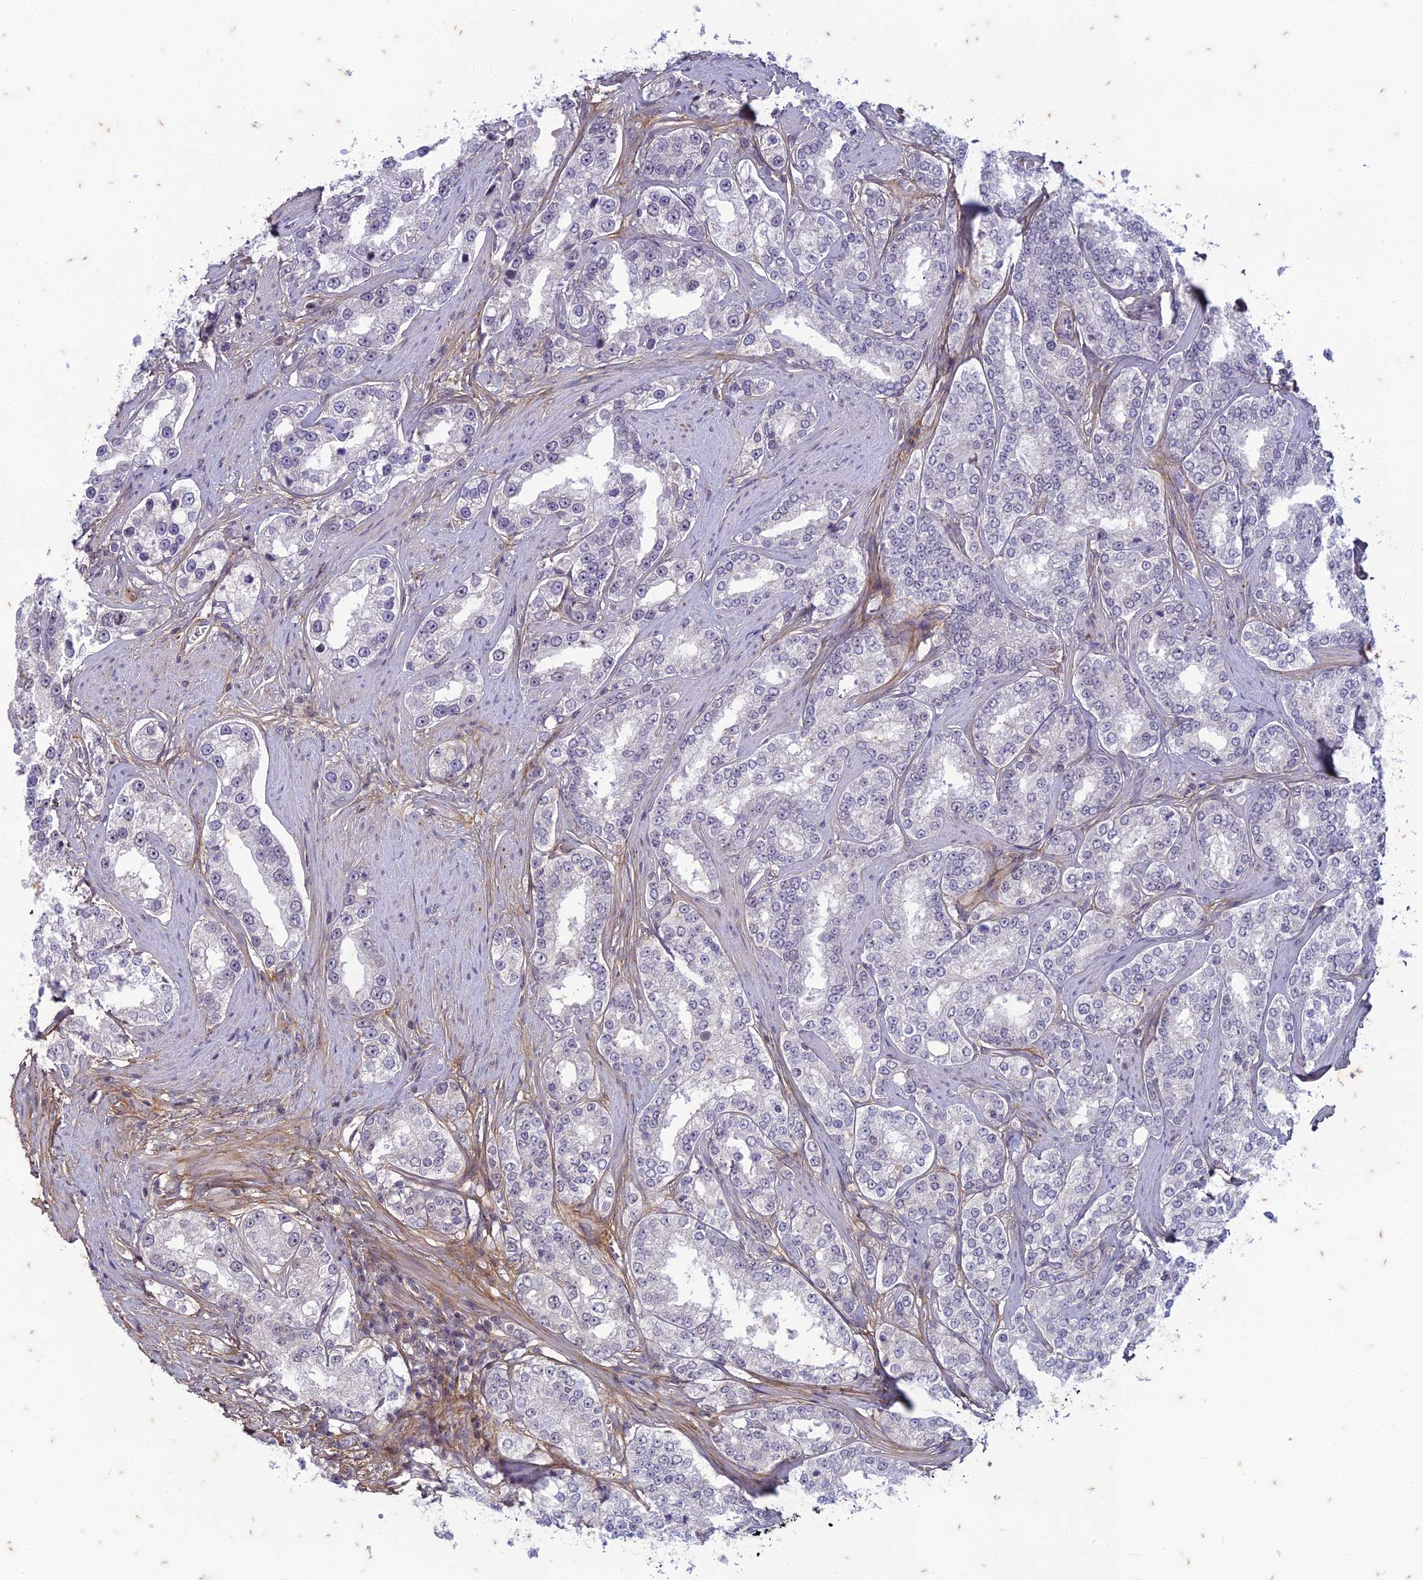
{"staining": {"intensity": "negative", "quantity": "none", "location": "none"}, "tissue": "prostate cancer", "cell_type": "Tumor cells", "image_type": "cancer", "snomed": [{"axis": "morphology", "description": "Normal tissue, NOS"}, {"axis": "morphology", "description": "Adenocarcinoma, High grade"}, {"axis": "topography", "description": "Prostate"}], "caption": "This is an immunohistochemistry micrograph of prostate cancer. There is no expression in tumor cells.", "gene": "PABPN1L", "patient": {"sex": "male", "age": 83}}